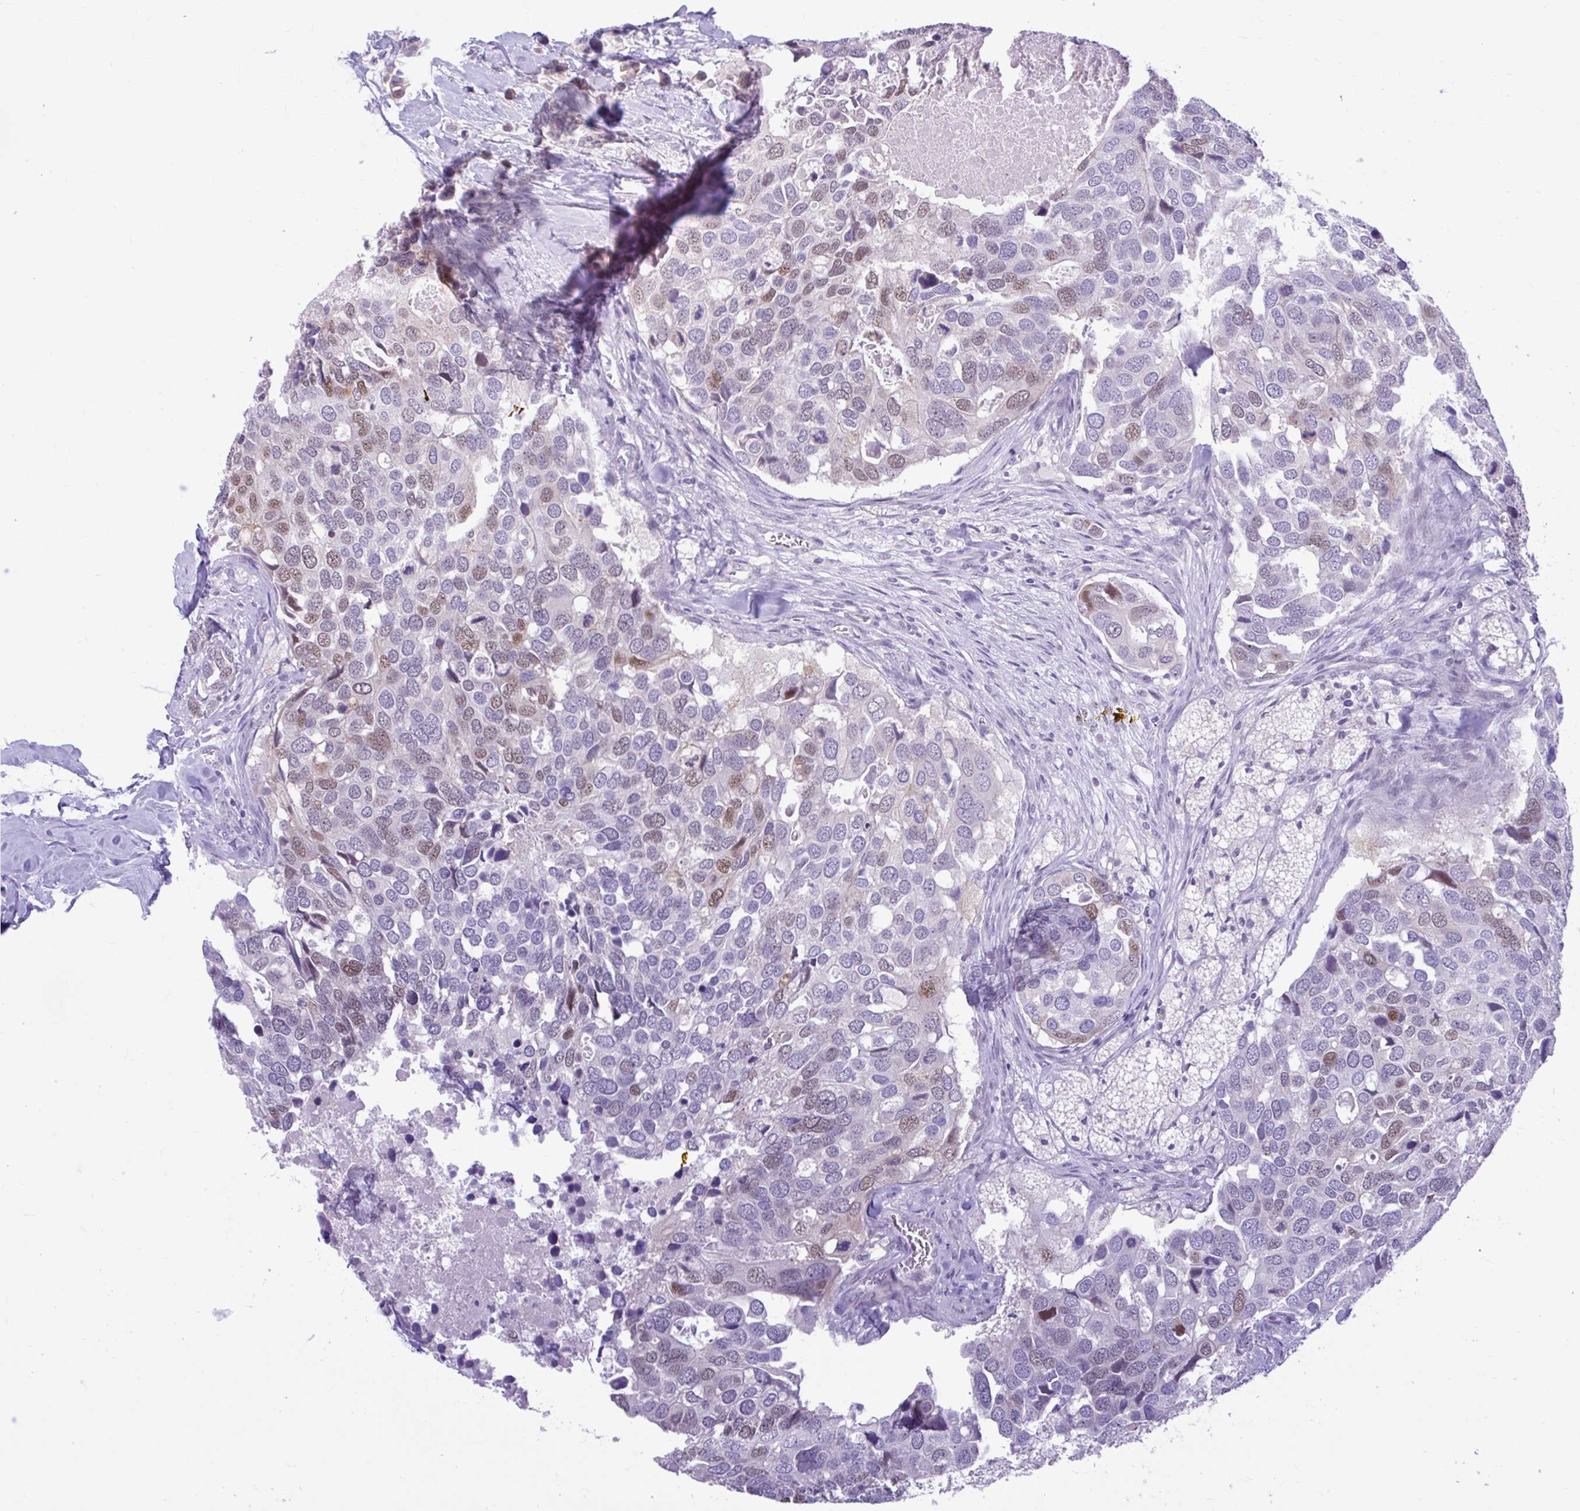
{"staining": {"intensity": "moderate", "quantity": "25%-75%", "location": "nuclear"}, "tissue": "breast cancer", "cell_type": "Tumor cells", "image_type": "cancer", "snomed": [{"axis": "morphology", "description": "Duct carcinoma"}, {"axis": "topography", "description": "Breast"}], "caption": "This is a photomicrograph of immunohistochemistry staining of invasive ductal carcinoma (breast), which shows moderate staining in the nuclear of tumor cells.", "gene": "FAM153A", "patient": {"sex": "female", "age": 83}}